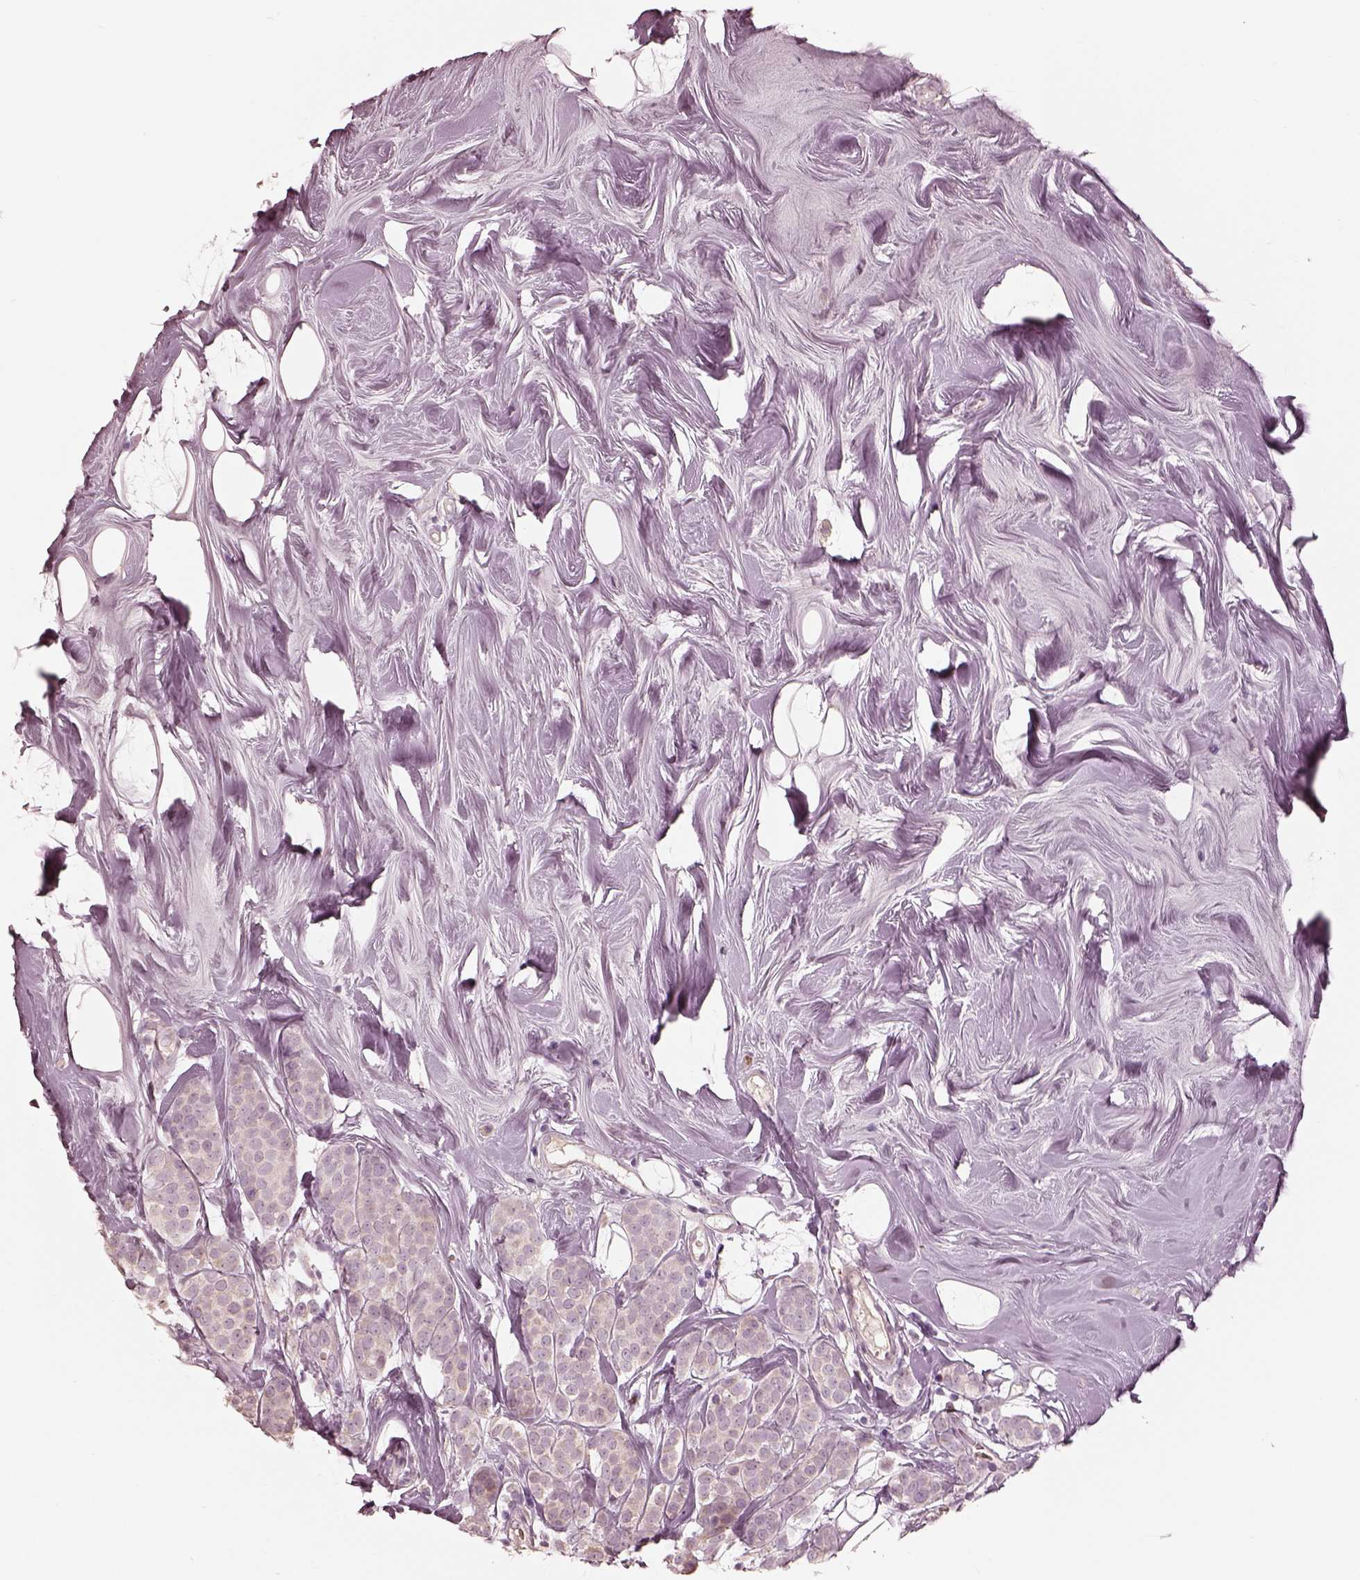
{"staining": {"intensity": "negative", "quantity": "none", "location": "none"}, "tissue": "breast cancer", "cell_type": "Tumor cells", "image_type": "cancer", "snomed": [{"axis": "morphology", "description": "Lobular carcinoma"}, {"axis": "topography", "description": "Breast"}], "caption": "Immunohistochemical staining of breast lobular carcinoma demonstrates no significant expression in tumor cells.", "gene": "ANKLE1", "patient": {"sex": "female", "age": 49}}